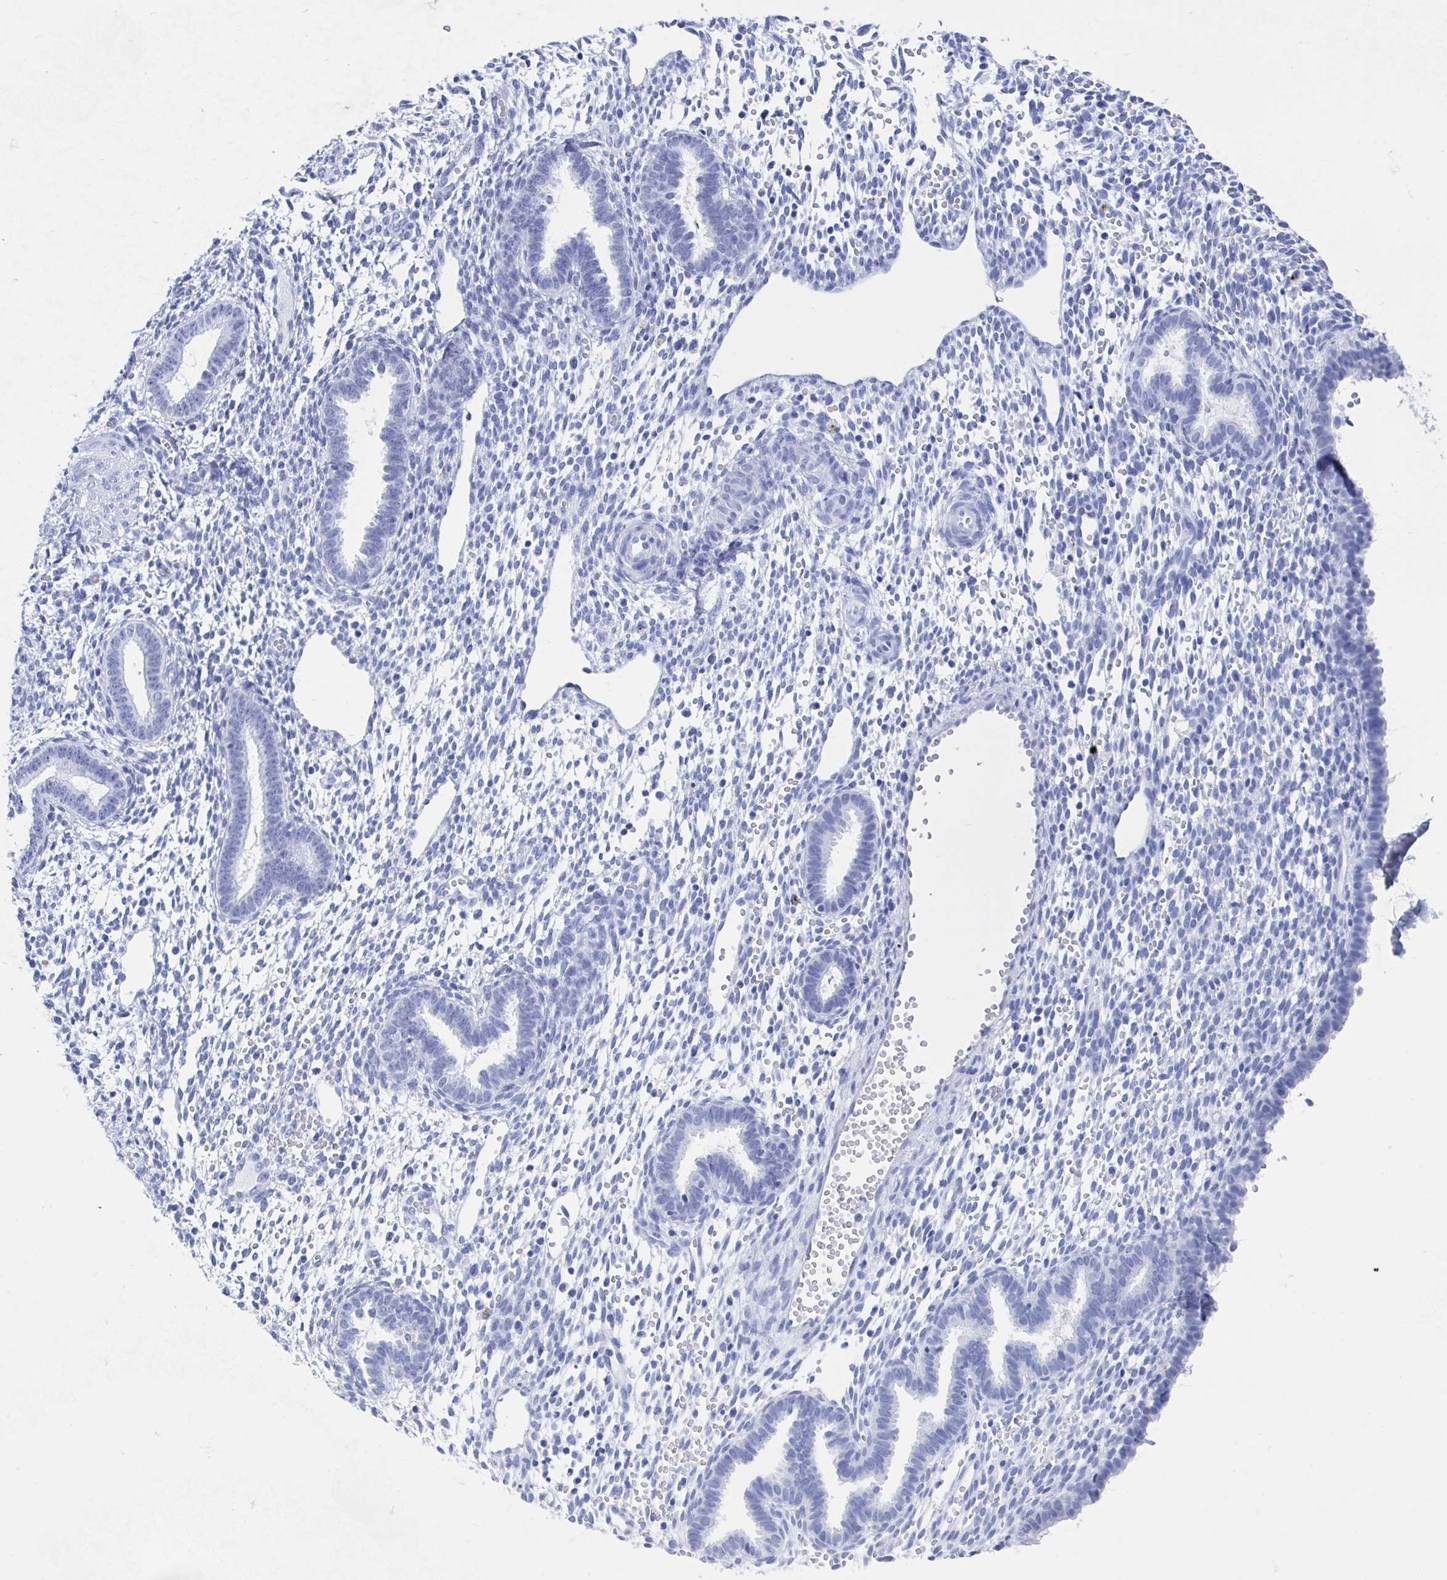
{"staining": {"intensity": "negative", "quantity": "none", "location": "none"}, "tissue": "endometrium", "cell_type": "Cells in endometrial stroma", "image_type": "normal", "snomed": [{"axis": "morphology", "description": "Normal tissue, NOS"}, {"axis": "topography", "description": "Endometrium"}], "caption": "Immunohistochemistry (IHC) photomicrograph of normal human endometrium stained for a protein (brown), which exhibits no staining in cells in endometrial stroma.", "gene": "HDGFL1", "patient": {"sex": "female", "age": 36}}